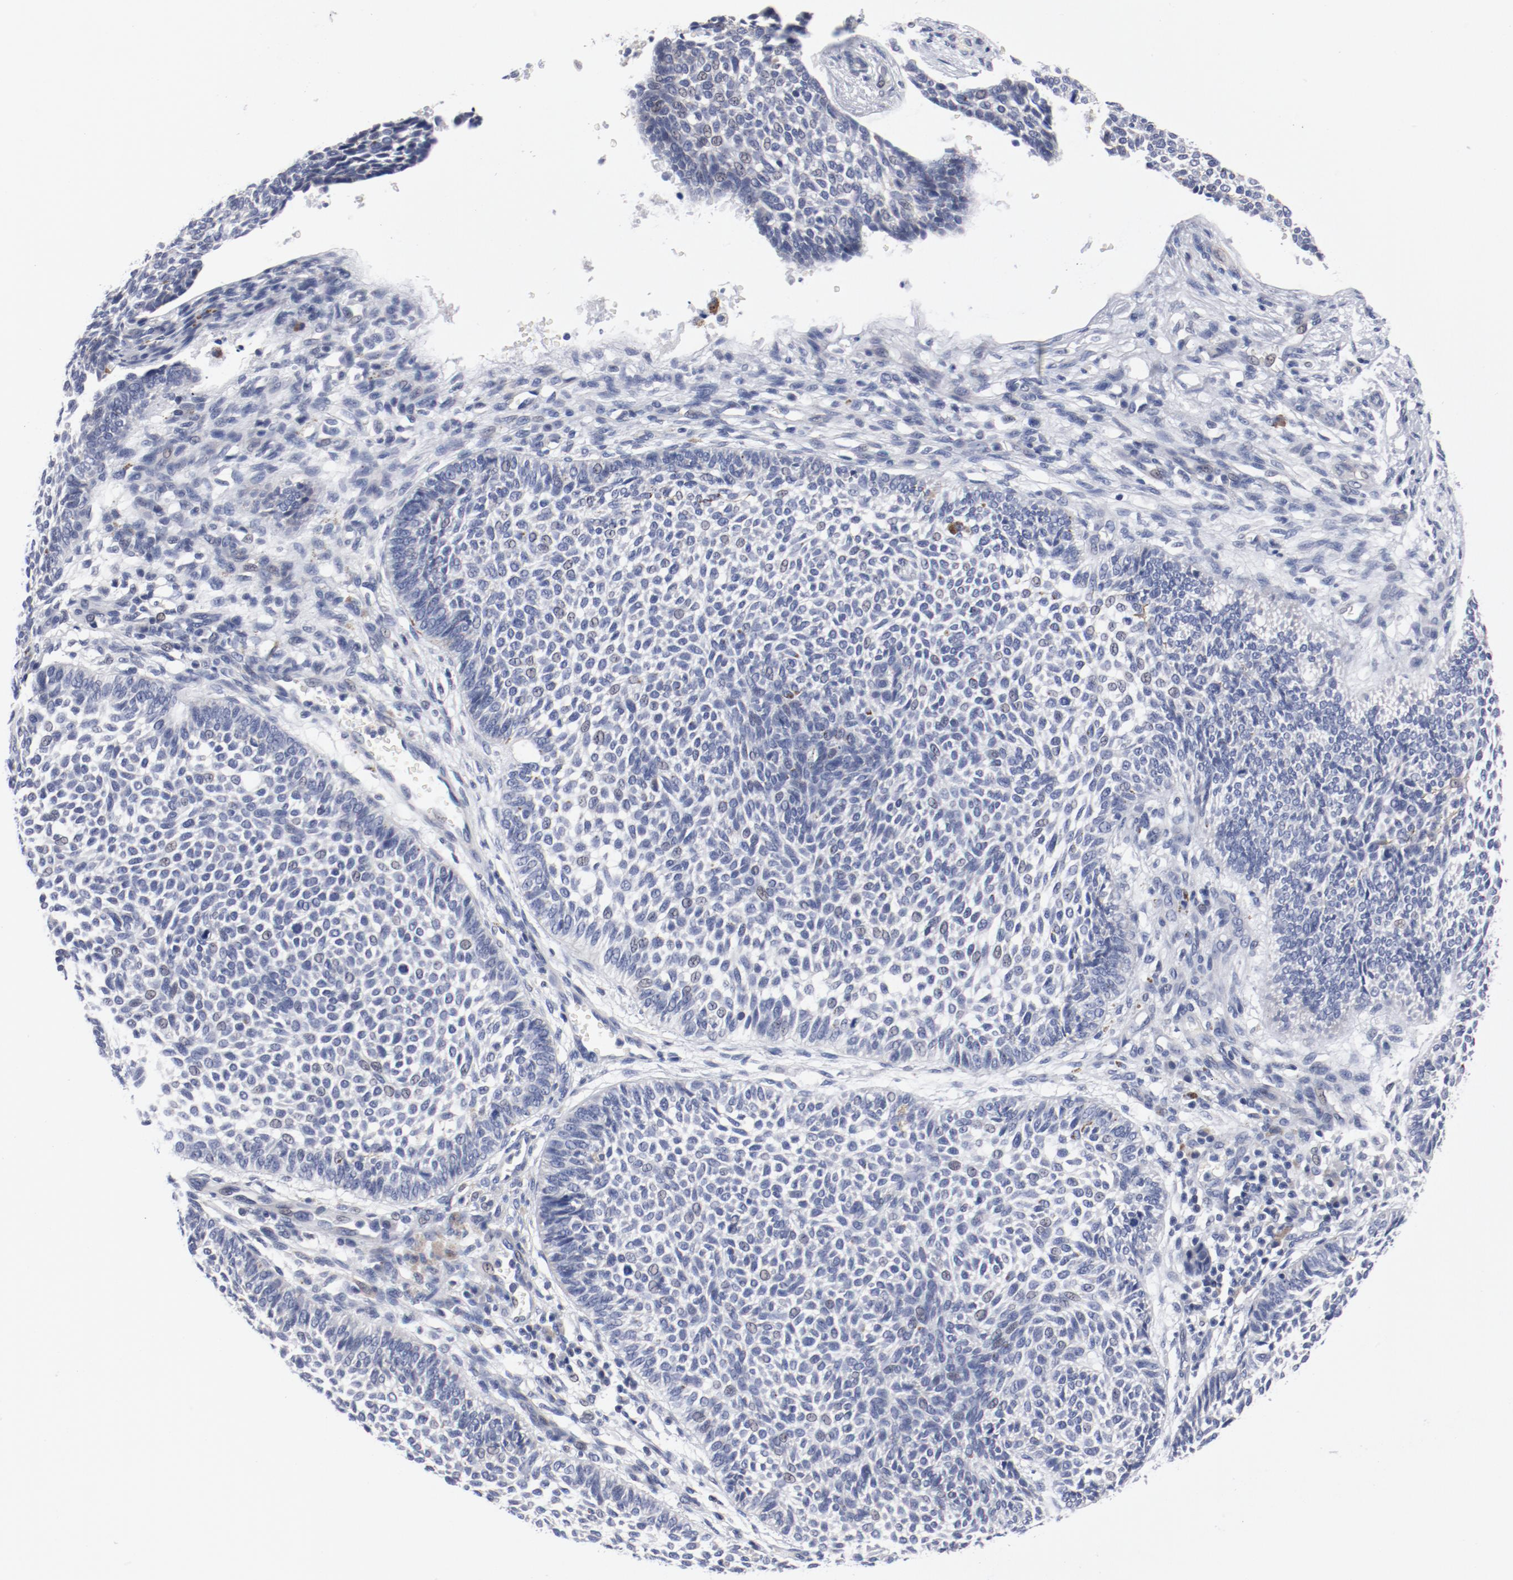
{"staining": {"intensity": "negative", "quantity": "none", "location": "none"}, "tissue": "skin cancer", "cell_type": "Tumor cells", "image_type": "cancer", "snomed": [{"axis": "morphology", "description": "Normal tissue, NOS"}, {"axis": "morphology", "description": "Basal cell carcinoma"}, {"axis": "topography", "description": "Skin"}], "caption": "There is no significant expression in tumor cells of skin basal cell carcinoma. (Brightfield microscopy of DAB IHC at high magnification).", "gene": "KCNK13", "patient": {"sex": "male", "age": 87}}